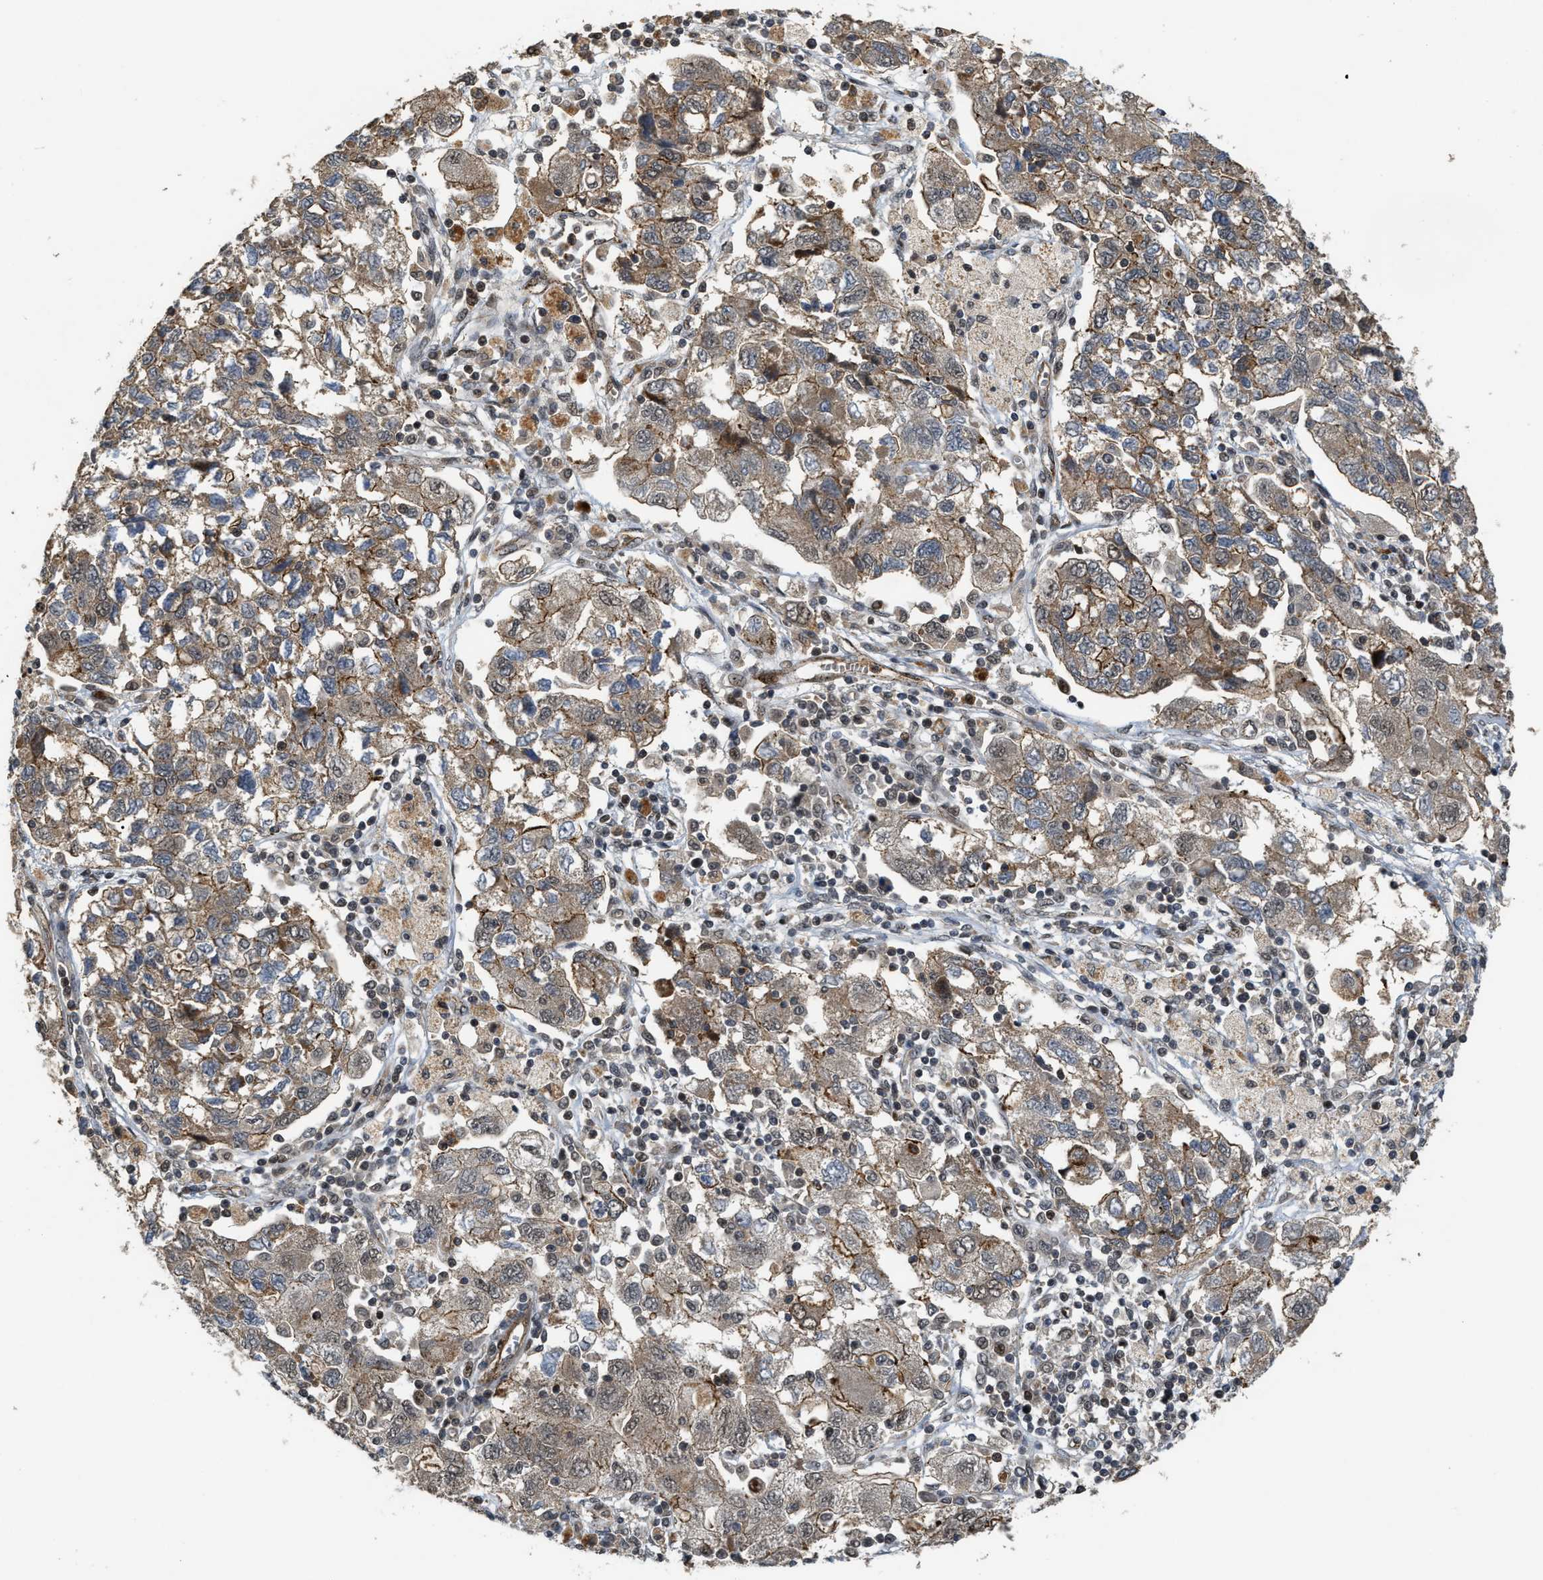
{"staining": {"intensity": "weak", "quantity": ">75%", "location": "cytoplasmic/membranous"}, "tissue": "ovarian cancer", "cell_type": "Tumor cells", "image_type": "cancer", "snomed": [{"axis": "morphology", "description": "Carcinoma, NOS"}, {"axis": "morphology", "description": "Cystadenocarcinoma, serous, NOS"}, {"axis": "topography", "description": "Ovary"}], "caption": "A micrograph of human ovarian serous cystadenocarcinoma stained for a protein exhibits weak cytoplasmic/membranous brown staining in tumor cells.", "gene": "DPF2", "patient": {"sex": "female", "age": 69}}